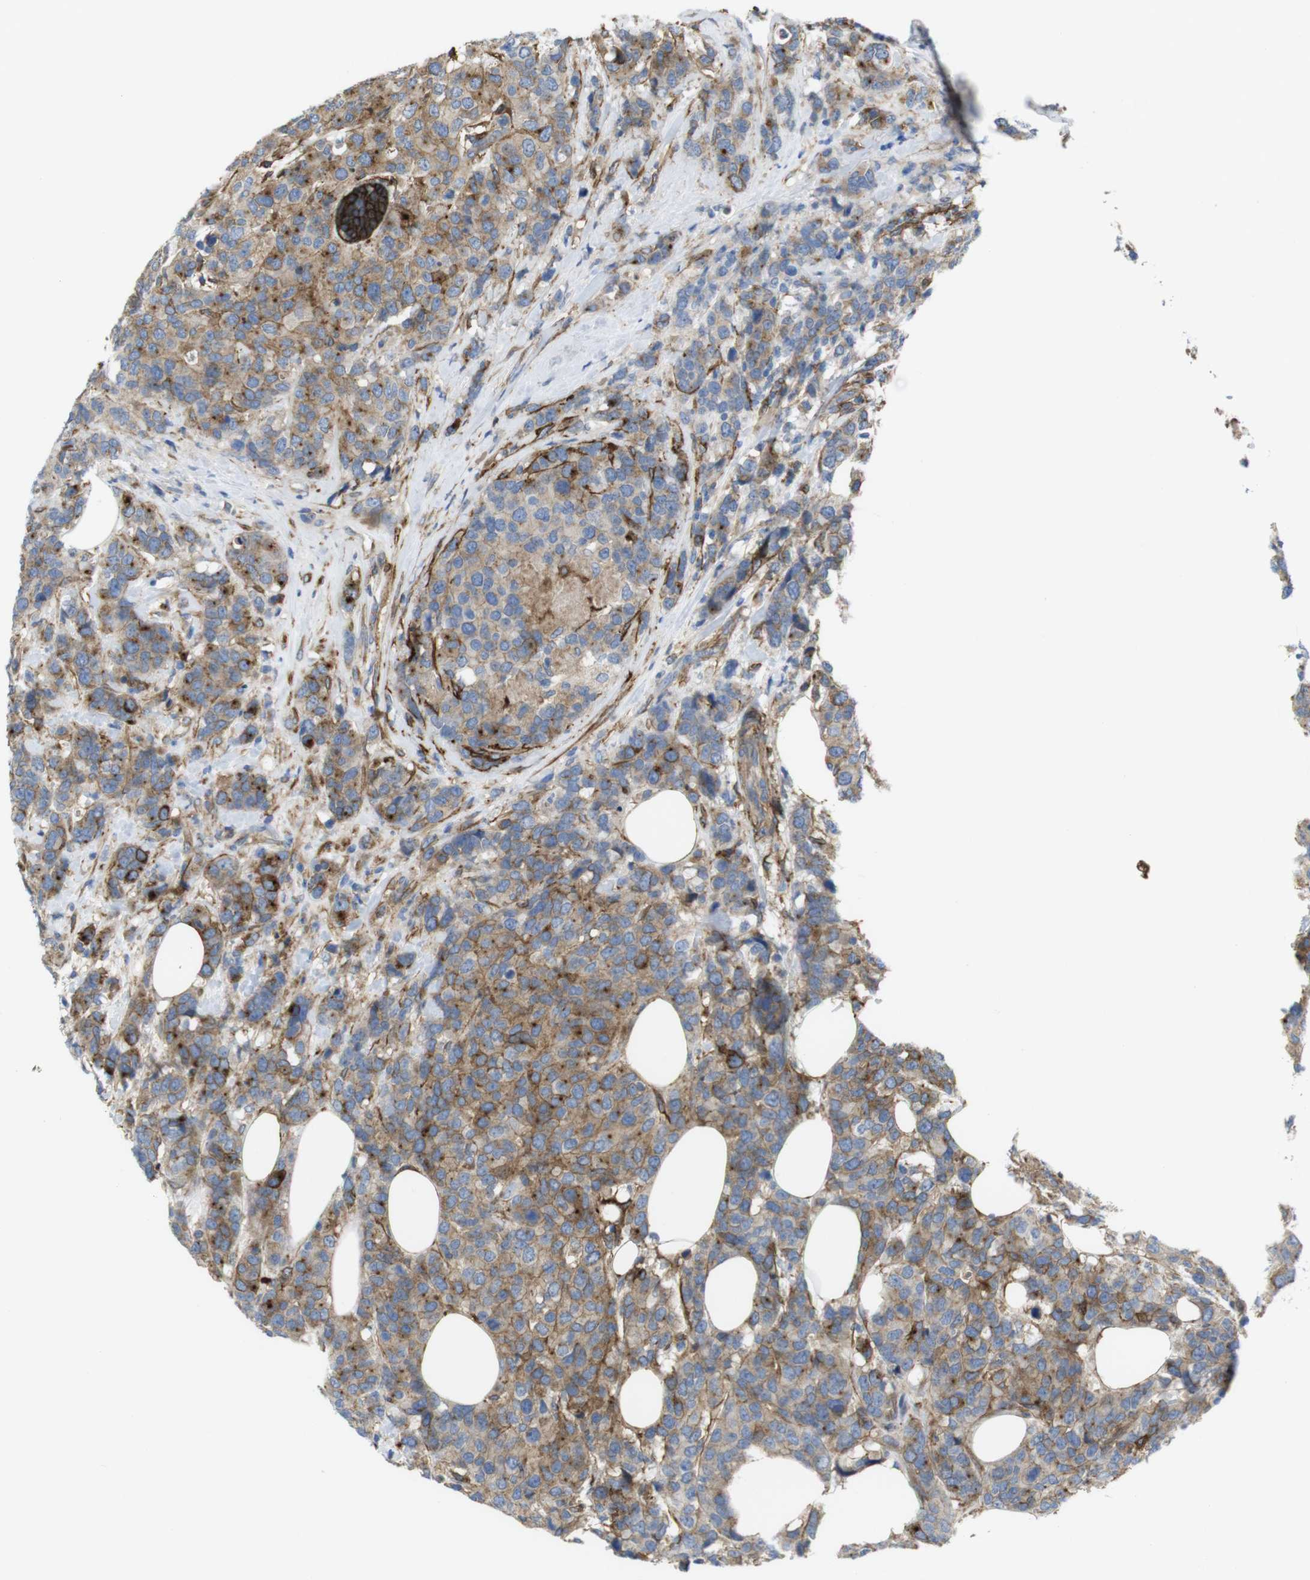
{"staining": {"intensity": "moderate", "quantity": ">75%", "location": "cytoplasmic/membranous"}, "tissue": "breast cancer", "cell_type": "Tumor cells", "image_type": "cancer", "snomed": [{"axis": "morphology", "description": "Lobular carcinoma"}, {"axis": "topography", "description": "Breast"}], "caption": "Approximately >75% of tumor cells in human lobular carcinoma (breast) exhibit moderate cytoplasmic/membranous protein staining as visualized by brown immunohistochemical staining.", "gene": "CYBRD1", "patient": {"sex": "female", "age": 59}}